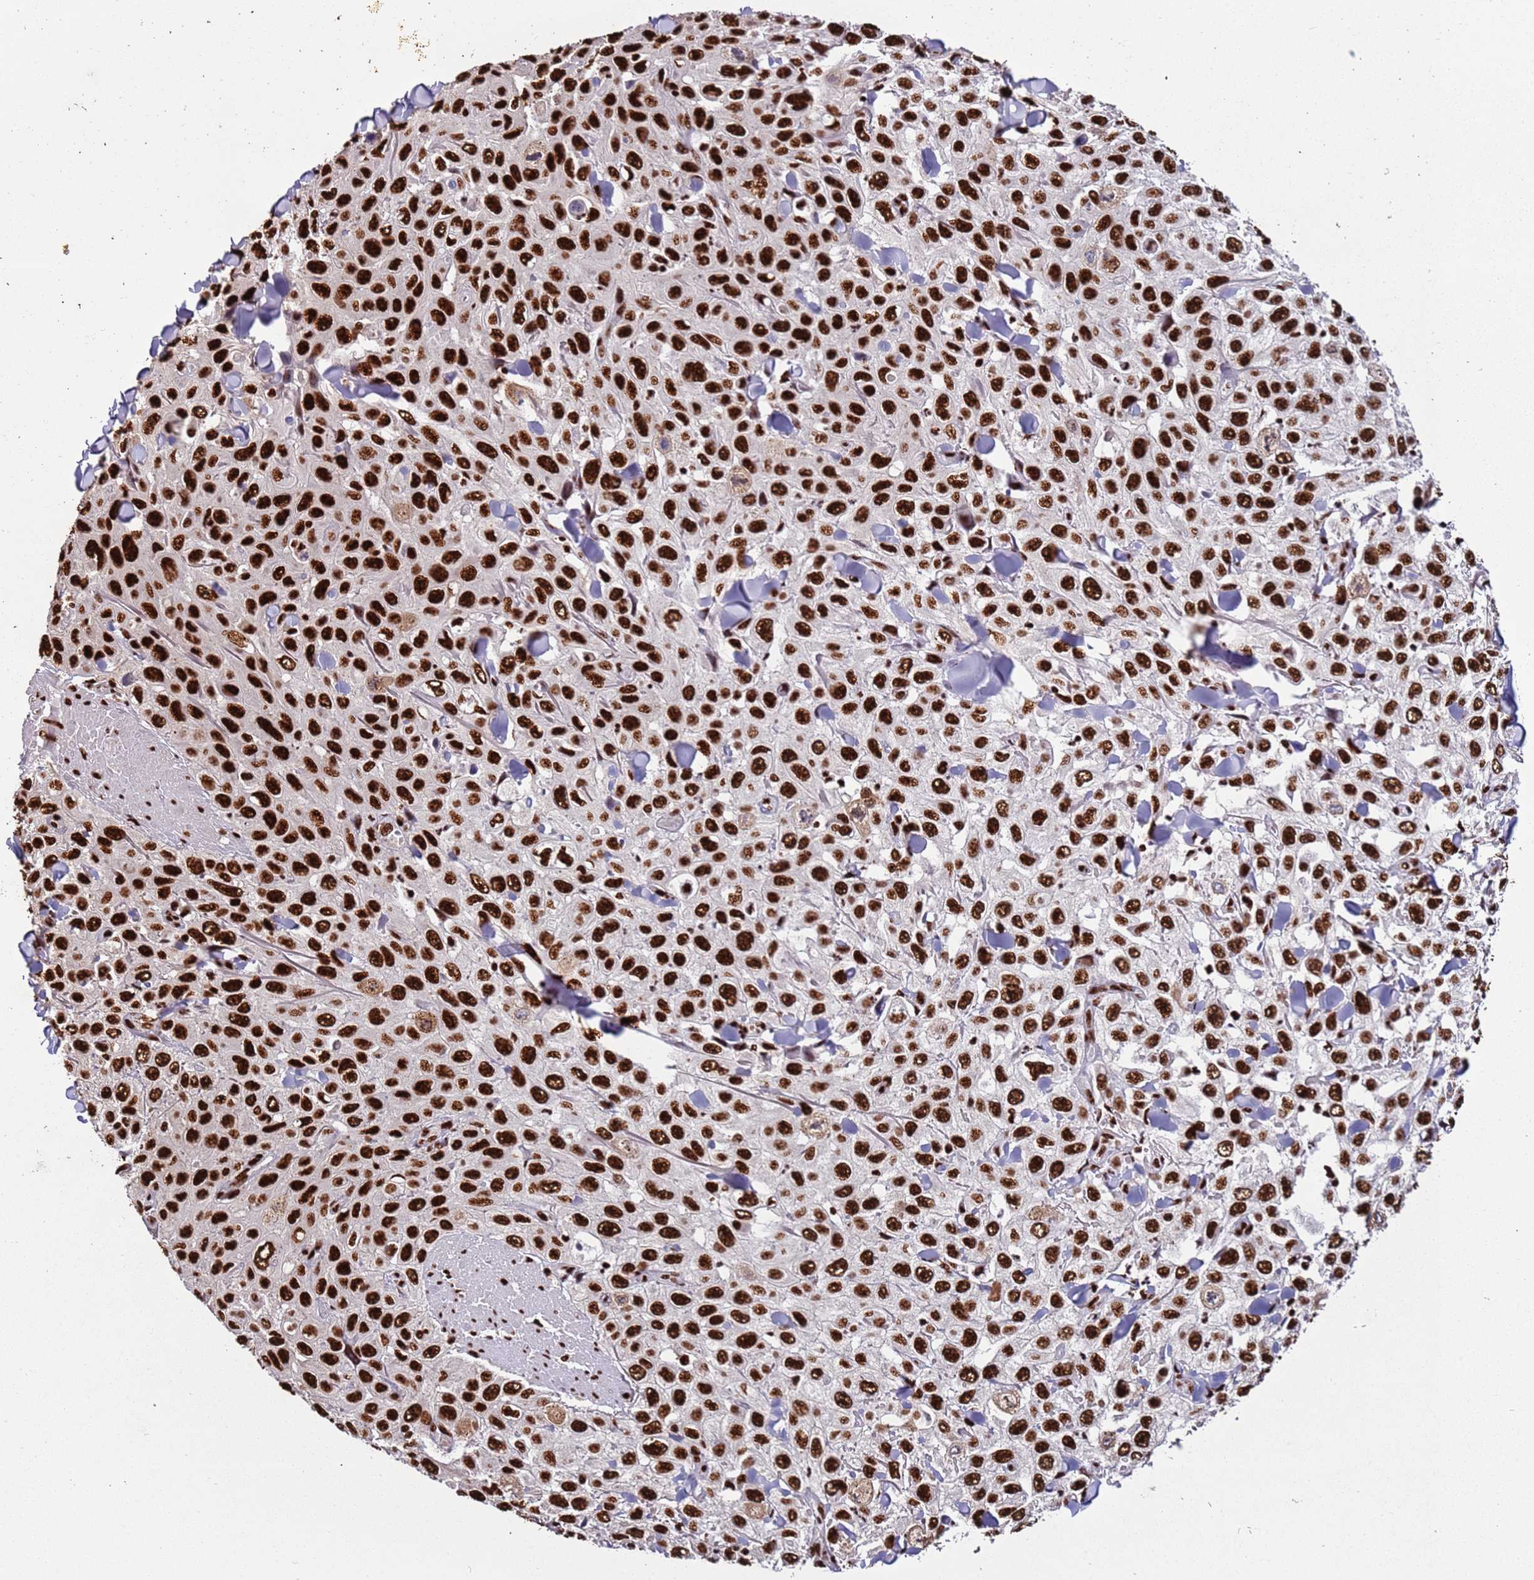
{"staining": {"intensity": "strong", "quantity": ">75%", "location": "nuclear"}, "tissue": "skin cancer", "cell_type": "Tumor cells", "image_type": "cancer", "snomed": [{"axis": "morphology", "description": "Squamous cell carcinoma, NOS"}, {"axis": "topography", "description": "Skin"}], "caption": "Skin cancer was stained to show a protein in brown. There is high levels of strong nuclear staining in approximately >75% of tumor cells.", "gene": "C6orf226", "patient": {"sex": "male", "age": 82}}